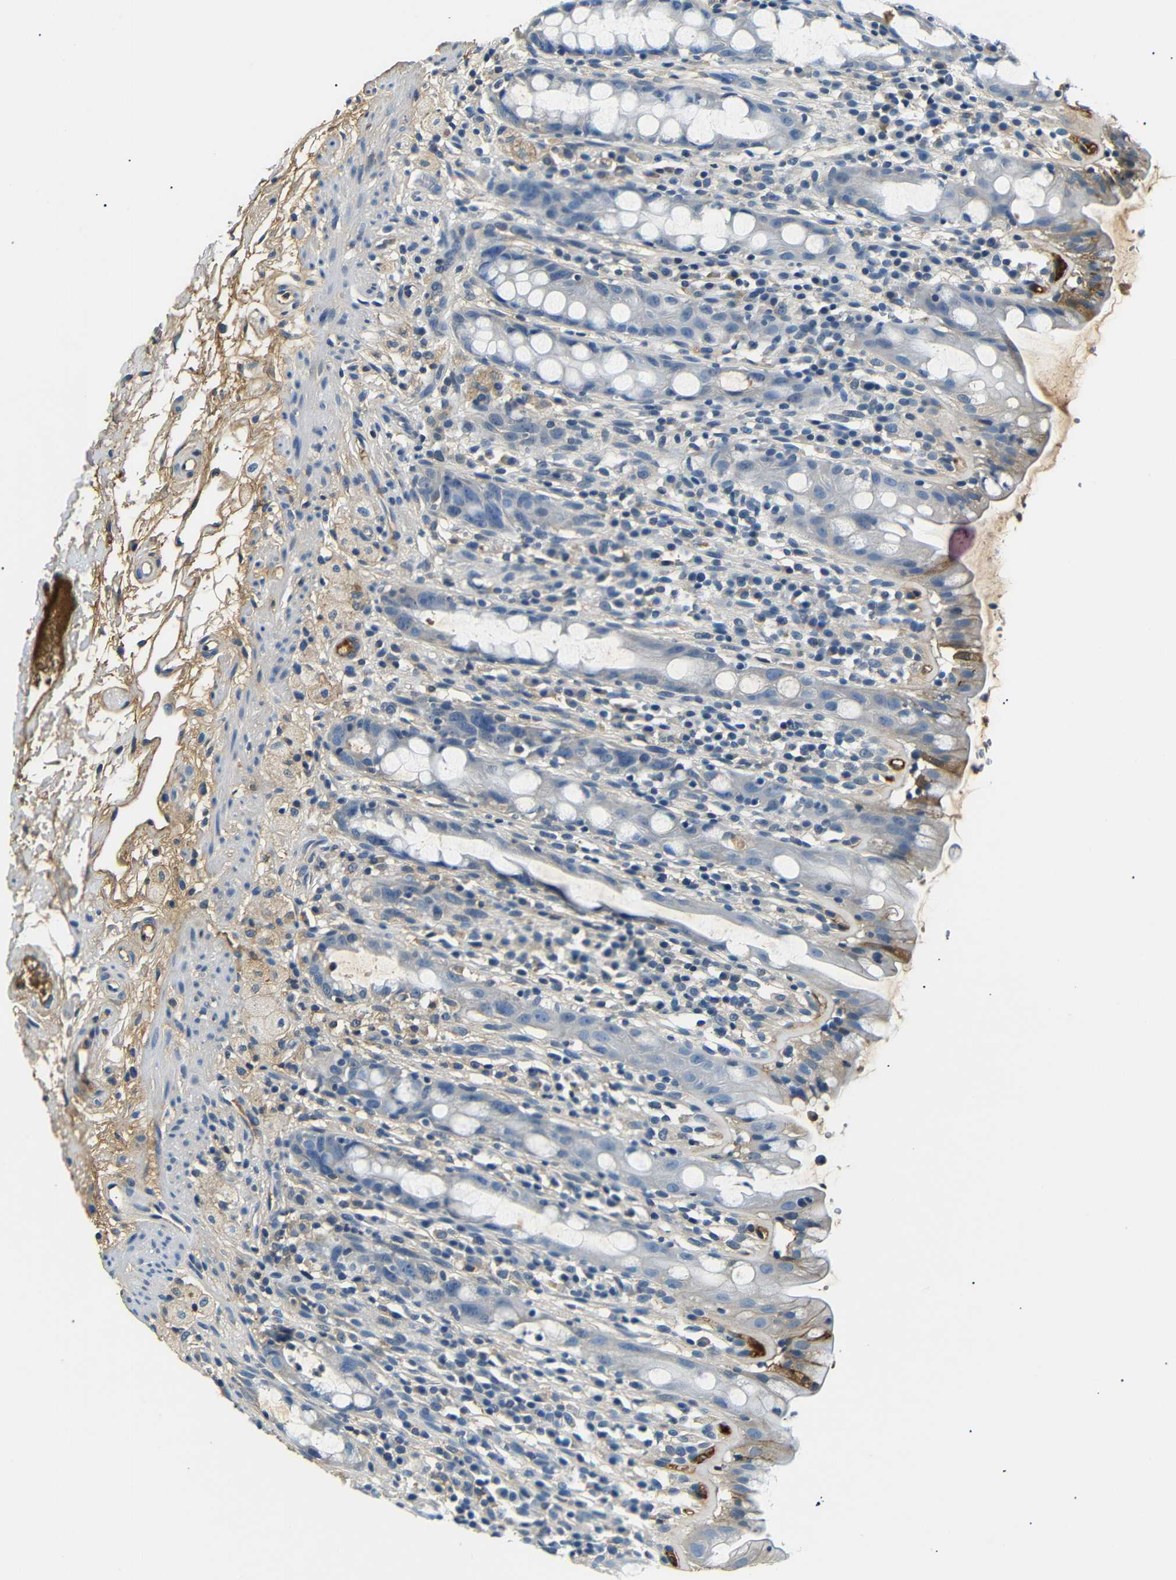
{"staining": {"intensity": "moderate", "quantity": "<25%", "location": "cytoplasmic/membranous"}, "tissue": "rectum", "cell_type": "Glandular cells", "image_type": "normal", "snomed": [{"axis": "morphology", "description": "Normal tissue, NOS"}, {"axis": "topography", "description": "Rectum"}], "caption": "This photomicrograph reveals IHC staining of unremarkable rectum, with low moderate cytoplasmic/membranous expression in approximately <25% of glandular cells.", "gene": "LHCGR", "patient": {"sex": "male", "age": 44}}